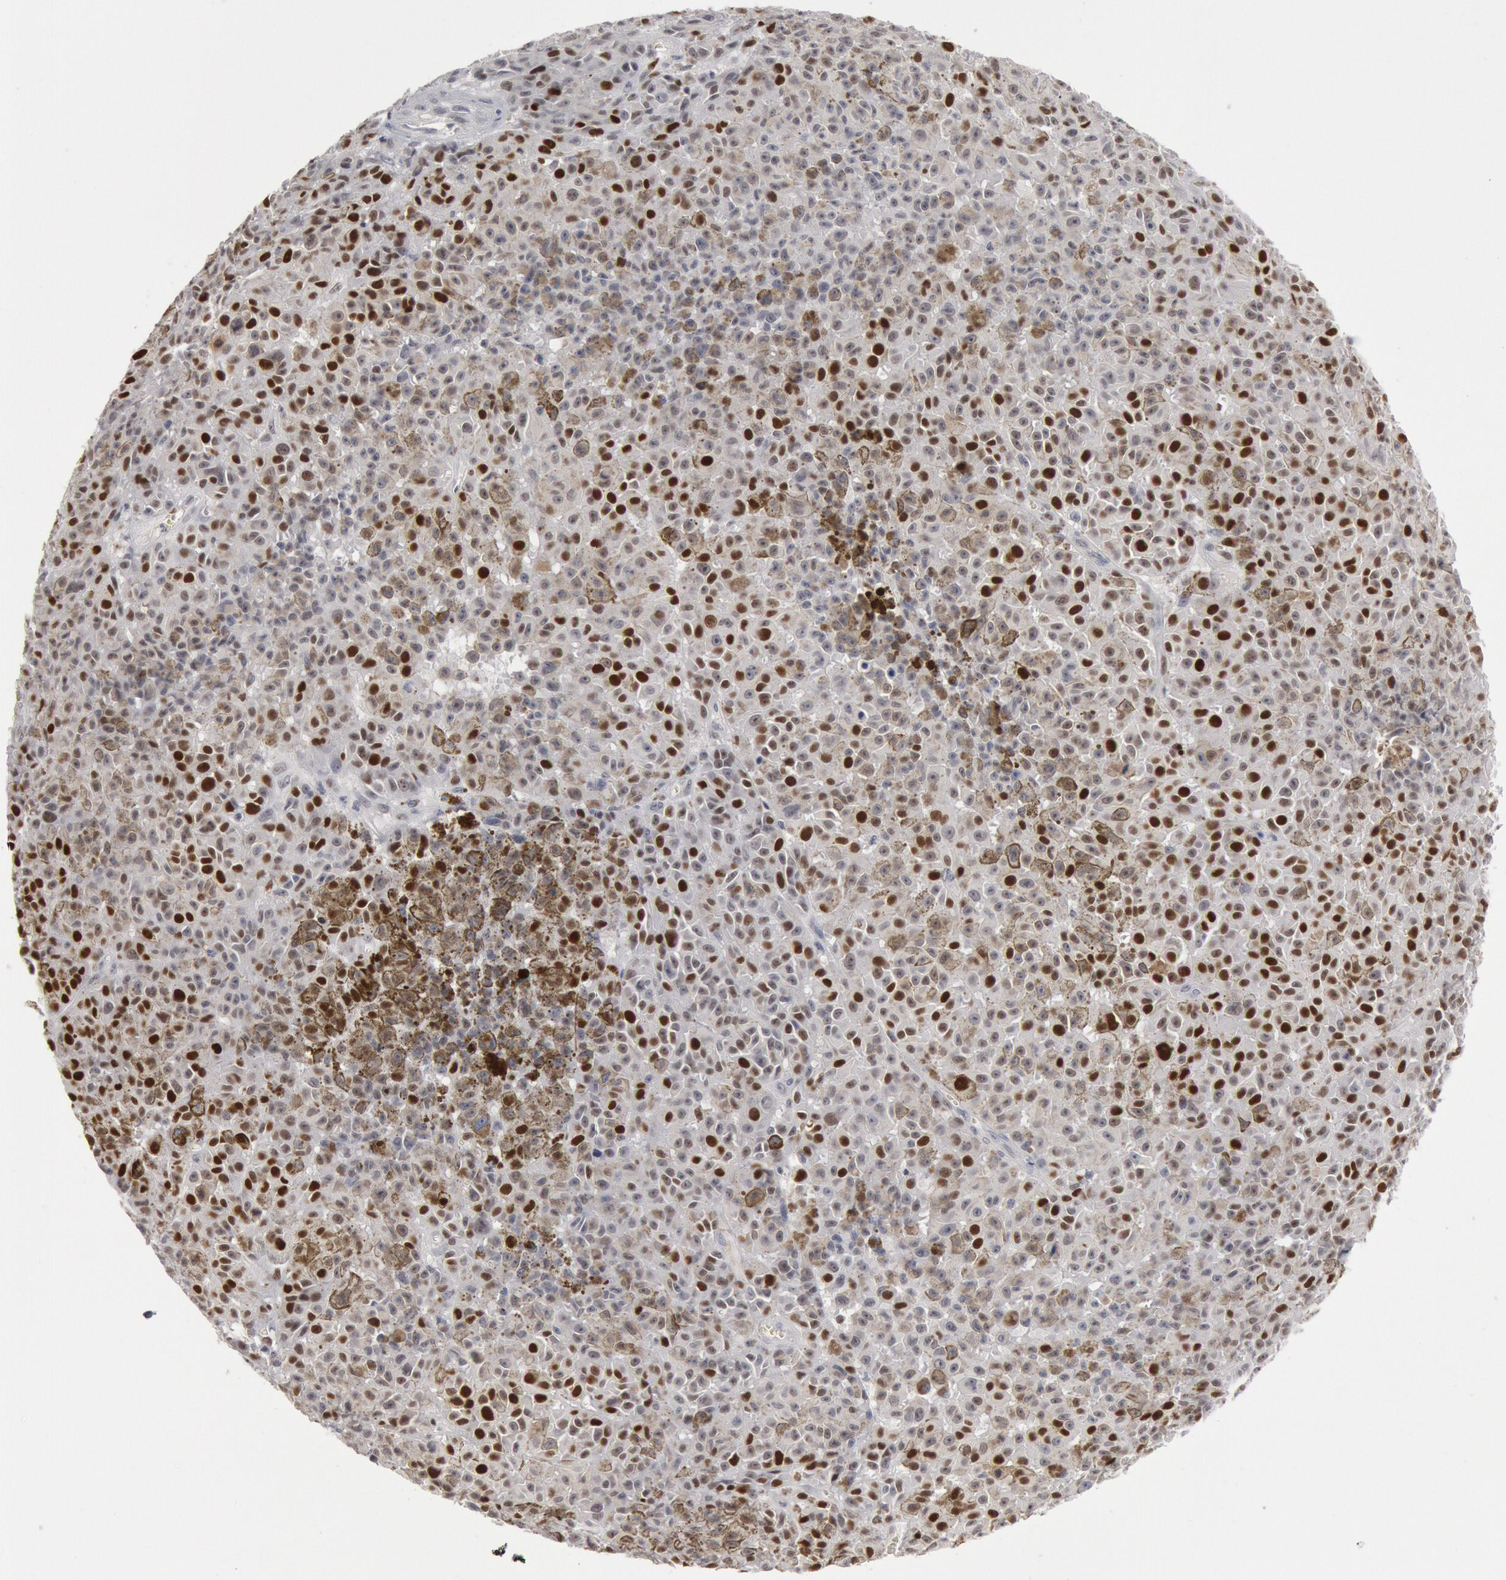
{"staining": {"intensity": "strong", "quantity": ">75%", "location": "nuclear"}, "tissue": "melanoma", "cell_type": "Tumor cells", "image_type": "cancer", "snomed": [{"axis": "morphology", "description": "Malignant melanoma, NOS"}, {"axis": "topography", "description": "Skin"}], "caption": "Immunohistochemistry (IHC) (DAB) staining of malignant melanoma reveals strong nuclear protein positivity in about >75% of tumor cells.", "gene": "WDHD1", "patient": {"sex": "male", "age": 64}}